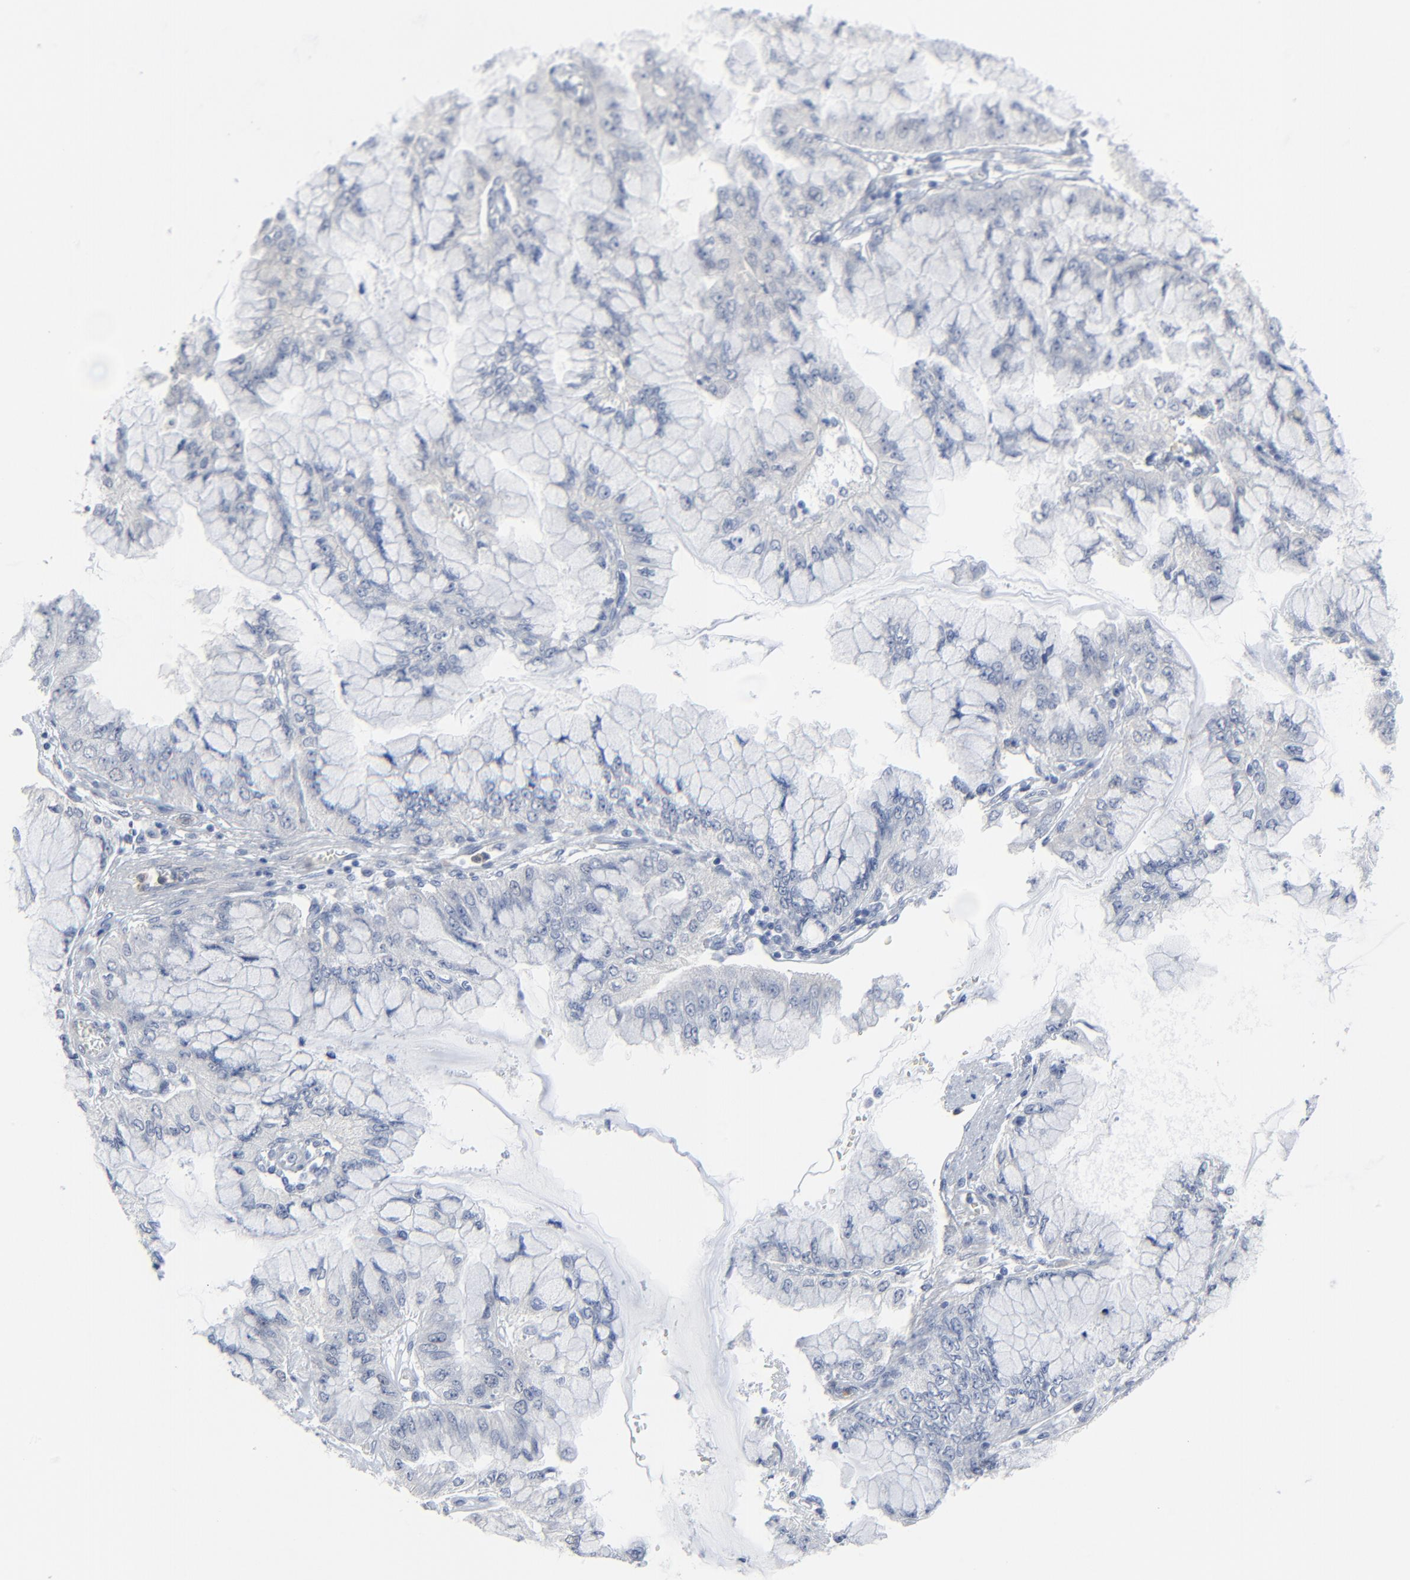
{"staining": {"intensity": "negative", "quantity": "none", "location": "none"}, "tissue": "liver cancer", "cell_type": "Tumor cells", "image_type": "cancer", "snomed": [{"axis": "morphology", "description": "Cholangiocarcinoma"}, {"axis": "topography", "description": "Liver"}], "caption": "This image is of liver cancer stained with immunohistochemistry to label a protein in brown with the nuclei are counter-stained blue. There is no staining in tumor cells. Nuclei are stained in blue.", "gene": "BIRC3", "patient": {"sex": "female", "age": 79}}